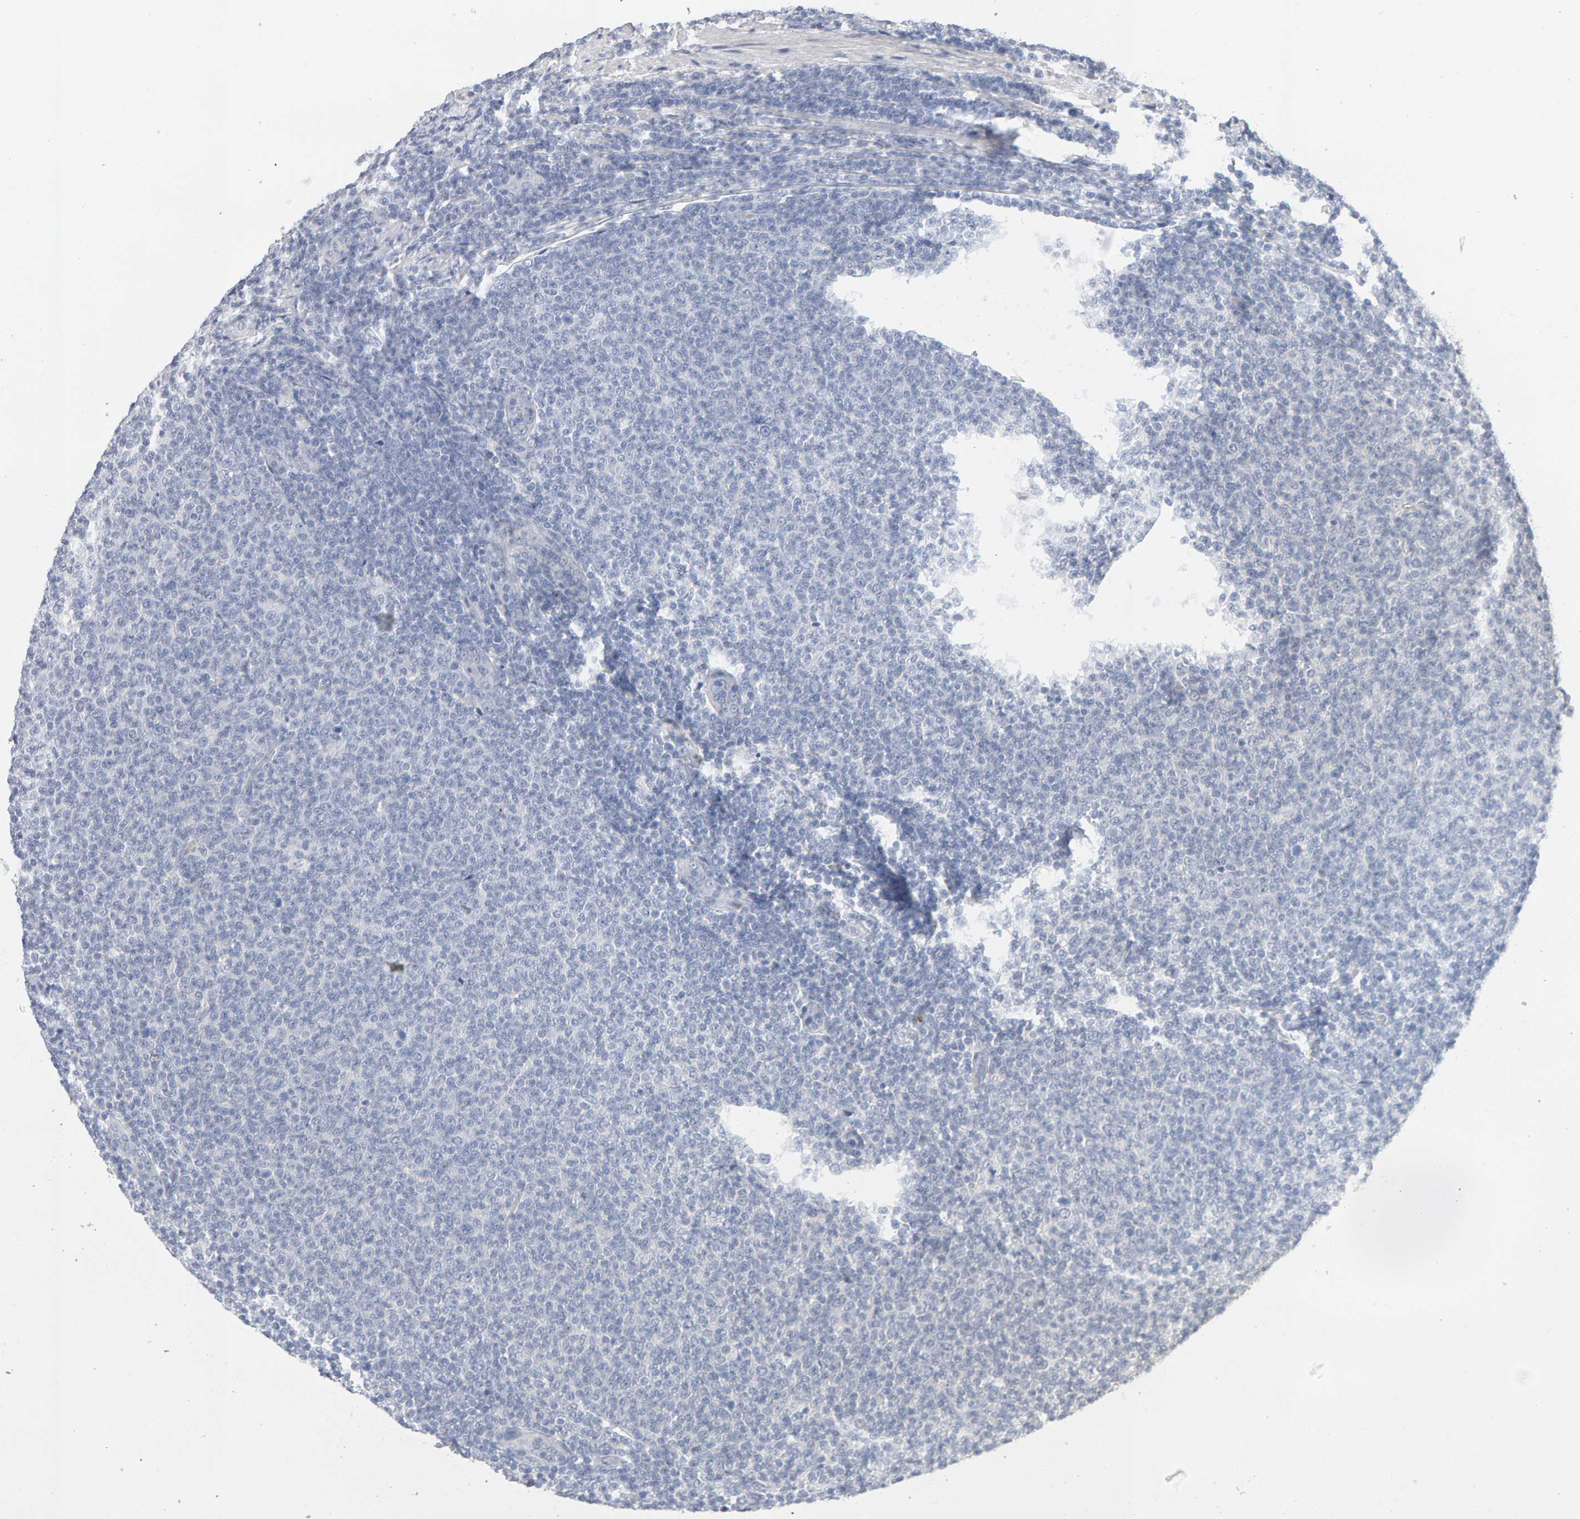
{"staining": {"intensity": "negative", "quantity": "none", "location": "none"}, "tissue": "lymphoma", "cell_type": "Tumor cells", "image_type": "cancer", "snomed": [{"axis": "morphology", "description": "Malignant lymphoma, non-Hodgkin's type, Low grade"}, {"axis": "topography", "description": "Lymph node"}], "caption": "Tumor cells show no significant positivity in malignant lymphoma, non-Hodgkin's type (low-grade).", "gene": "HNF4A", "patient": {"sex": "male", "age": 66}}